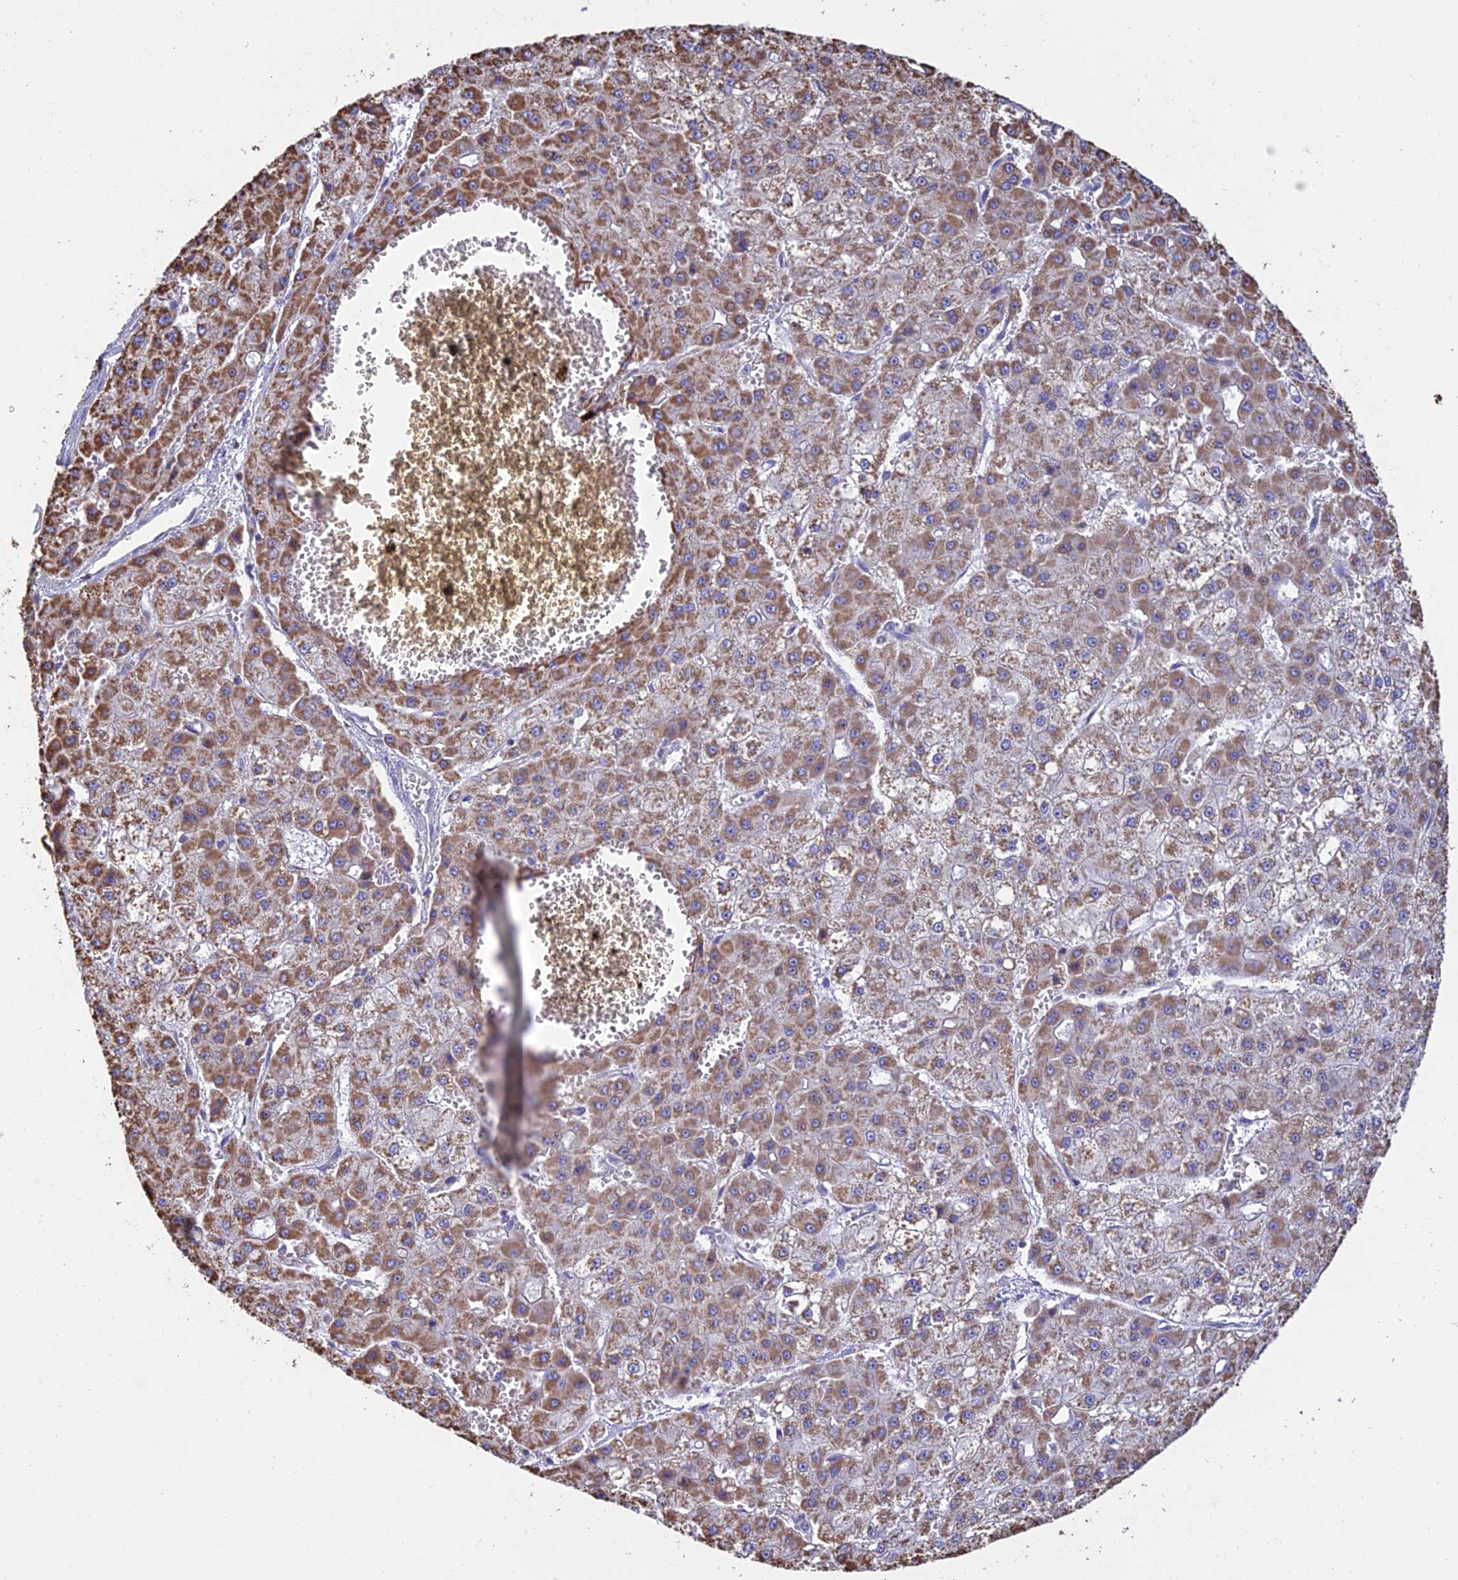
{"staining": {"intensity": "moderate", "quantity": ">75%", "location": "cytoplasmic/membranous"}, "tissue": "liver cancer", "cell_type": "Tumor cells", "image_type": "cancer", "snomed": [{"axis": "morphology", "description": "Carcinoma, Hepatocellular, NOS"}, {"axis": "topography", "description": "Liver"}], "caption": "Immunohistochemical staining of human hepatocellular carcinoma (liver) demonstrates moderate cytoplasmic/membranous protein positivity in about >75% of tumor cells. (DAB (3,3'-diaminobenzidine) IHC, brown staining for protein, blue staining for nuclei).", "gene": "OR2W3", "patient": {"sex": "male", "age": 47}}